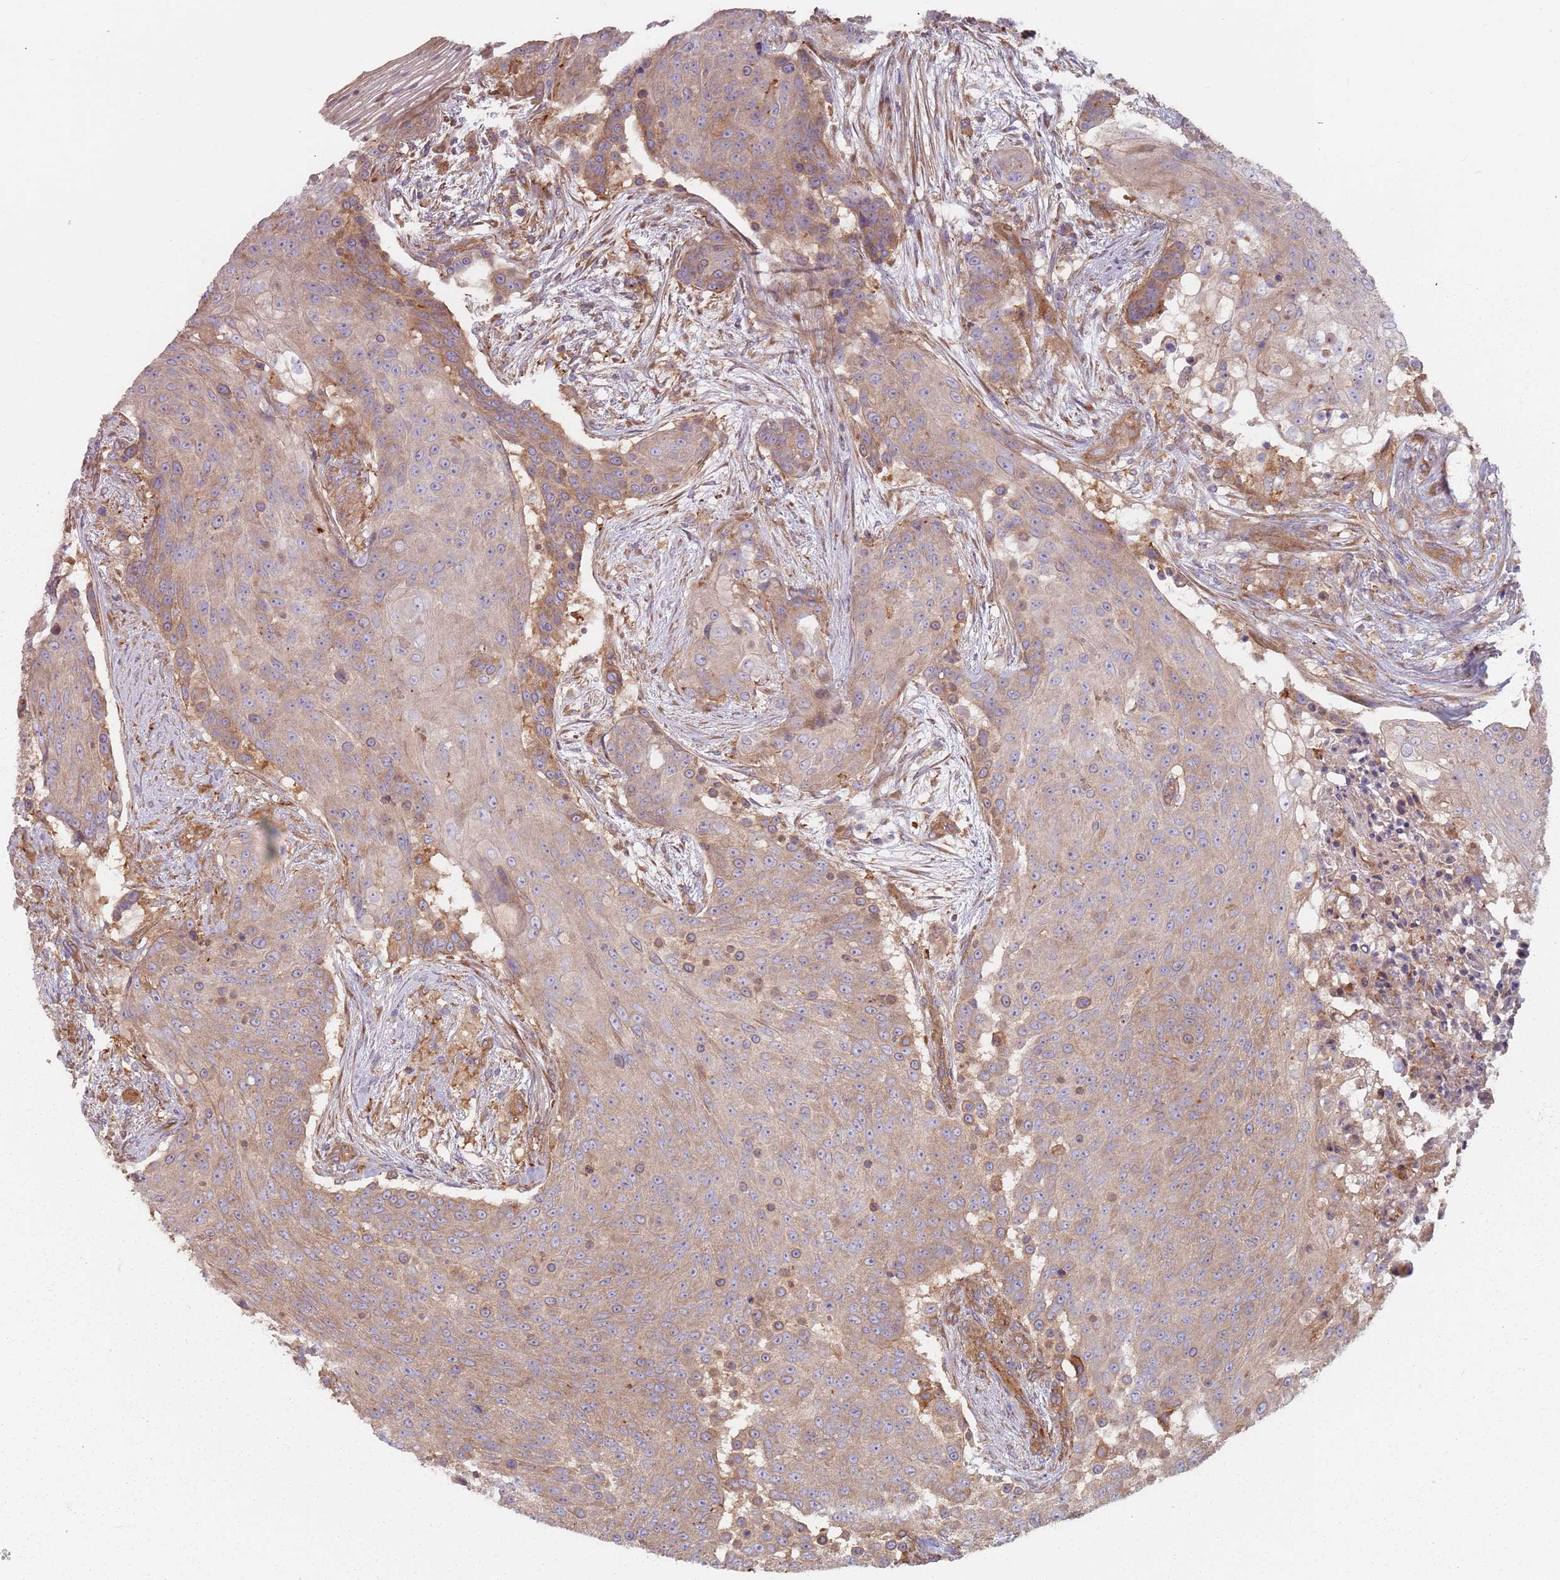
{"staining": {"intensity": "moderate", "quantity": "<25%", "location": "cytoplasmic/membranous"}, "tissue": "urothelial cancer", "cell_type": "Tumor cells", "image_type": "cancer", "snomed": [{"axis": "morphology", "description": "Urothelial carcinoma, High grade"}, {"axis": "topography", "description": "Urinary bladder"}], "caption": "A high-resolution photomicrograph shows immunohistochemistry (IHC) staining of urothelial carcinoma (high-grade), which exhibits moderate cytoplasmic/membranous staining in about <25% of tumor cells.", "gene": "SPDL1", "patient": {"sex": "female", "age": 63}}